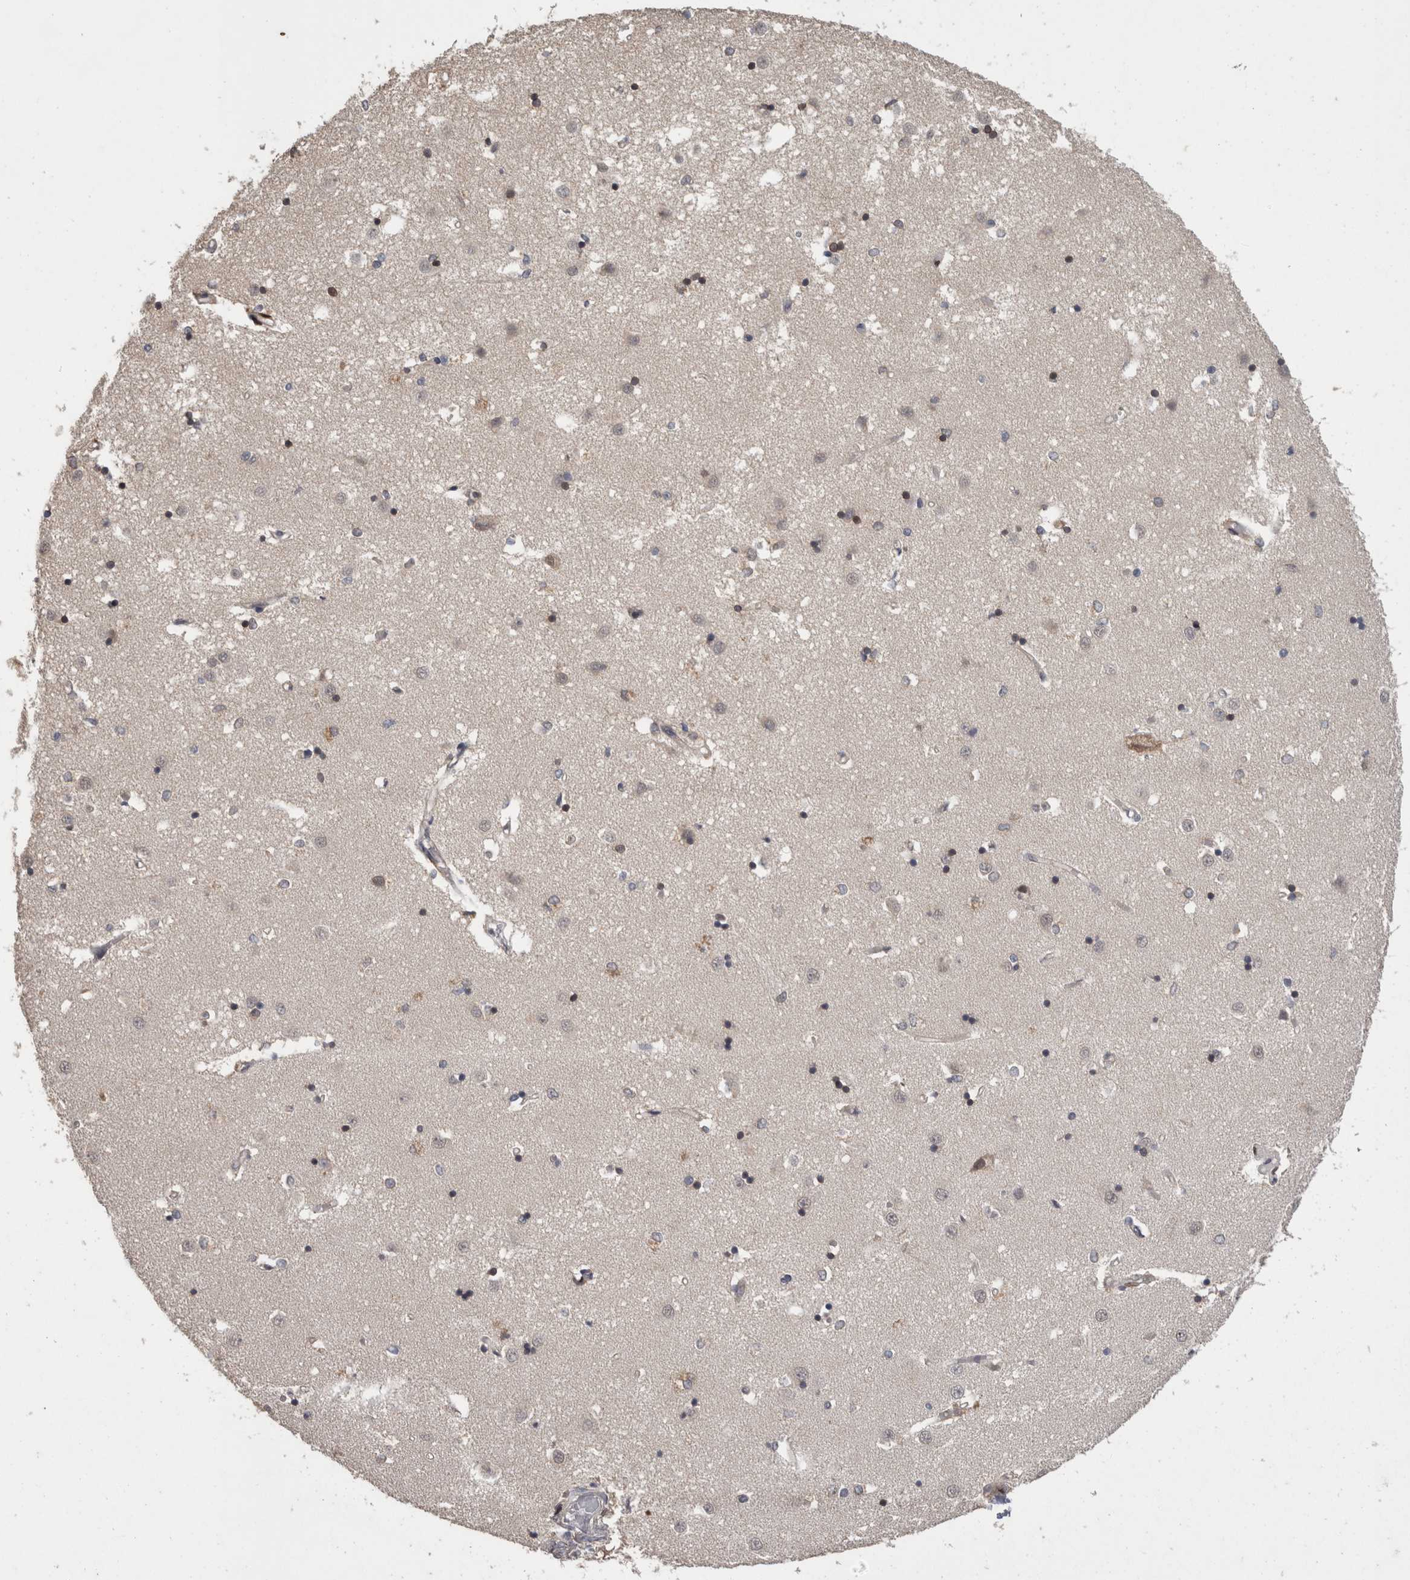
{"staining": {"intensity": "moderate", "quantity": "<25%", "location": "nuclear"}, "tissue": "caudate", "cell_type": "Glial cells", "image_type": "normal", "snomed": [{"axis": "morphology", "description": "Normal tissue, NOS"}, {"axis": "topography", "description": "Lateral ventricle wall"}], "caption": "Brown immunohistochemical staining in normal human caudate reveals moderate nuclear expression in approximately <25% of glial cells. (DAB (3,3'-diaminobenzidine) IHC with brightfield microscopy, high magnification).", "gene": "FHOD3", "patient": {"sex": "male", "age": 45}}